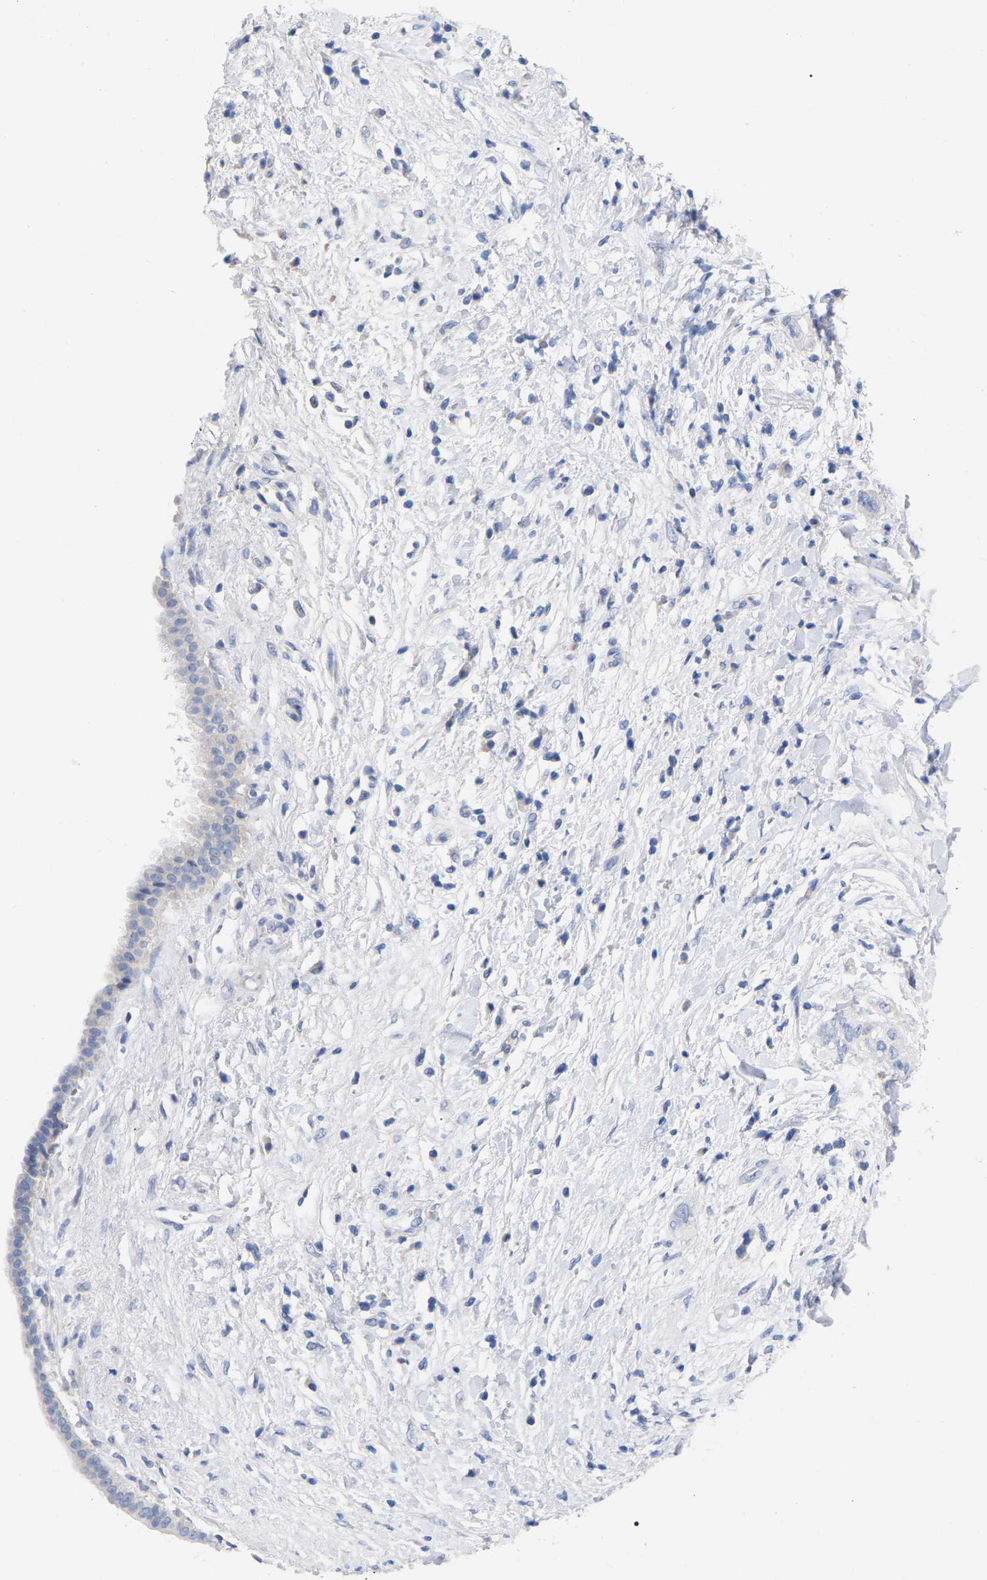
{"staining": {"intensity": "negative", "quantity": "none", "location": "none"}, "tissue": "pancreatic cancer", "cell_type": "Tumor cells", "image_type": "cancer", "snomed": [{"axis": "morphology", "description": "Adenocarcinoma, NOS"}, {"axis": "topography", "description": "Pancreas"}], "caption": "Immunohistochemistry (IHC) photomicrograph of pancreatic cancer (adenocarcinoma) stained for a protein (brown), which shows no positivity in tumor cells.", "gene": "HAPLN1", "patient": {"sex": "female", "age": 56}}